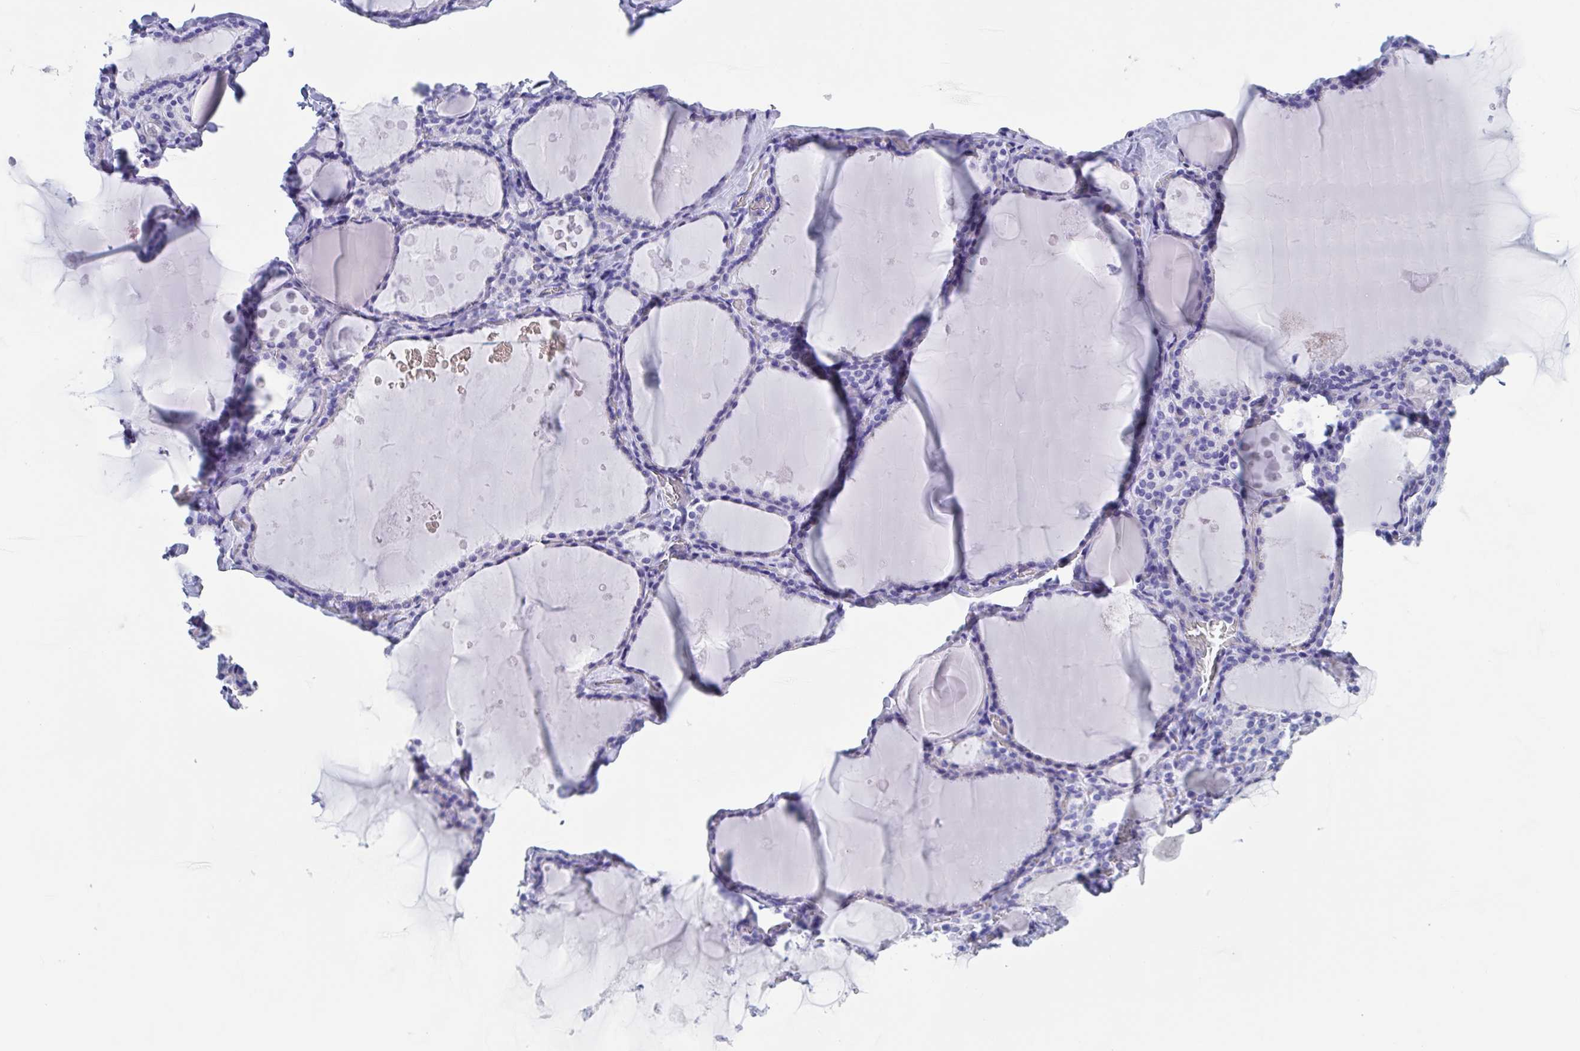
{"staining": {"intensity": "negative", "quantity": "none", "location": "none"}, "tissue": "thyroid gland", "cell_type": "Glandular cells", "image_type": "normal", "snomed": [{"axis": "morphology", "description": "Normal tissue, NOS"}, {"axis": "topography", "description": "Thyroid gland"}], "caption": "High power microscopy micrograph of an immunohistochemistry (IHC) image of unremarkable thyroid gland, revealing no significant positivity in glandular cells.", "gene": "ZNF850", "patient": {"sex": "male", "age": 56}}